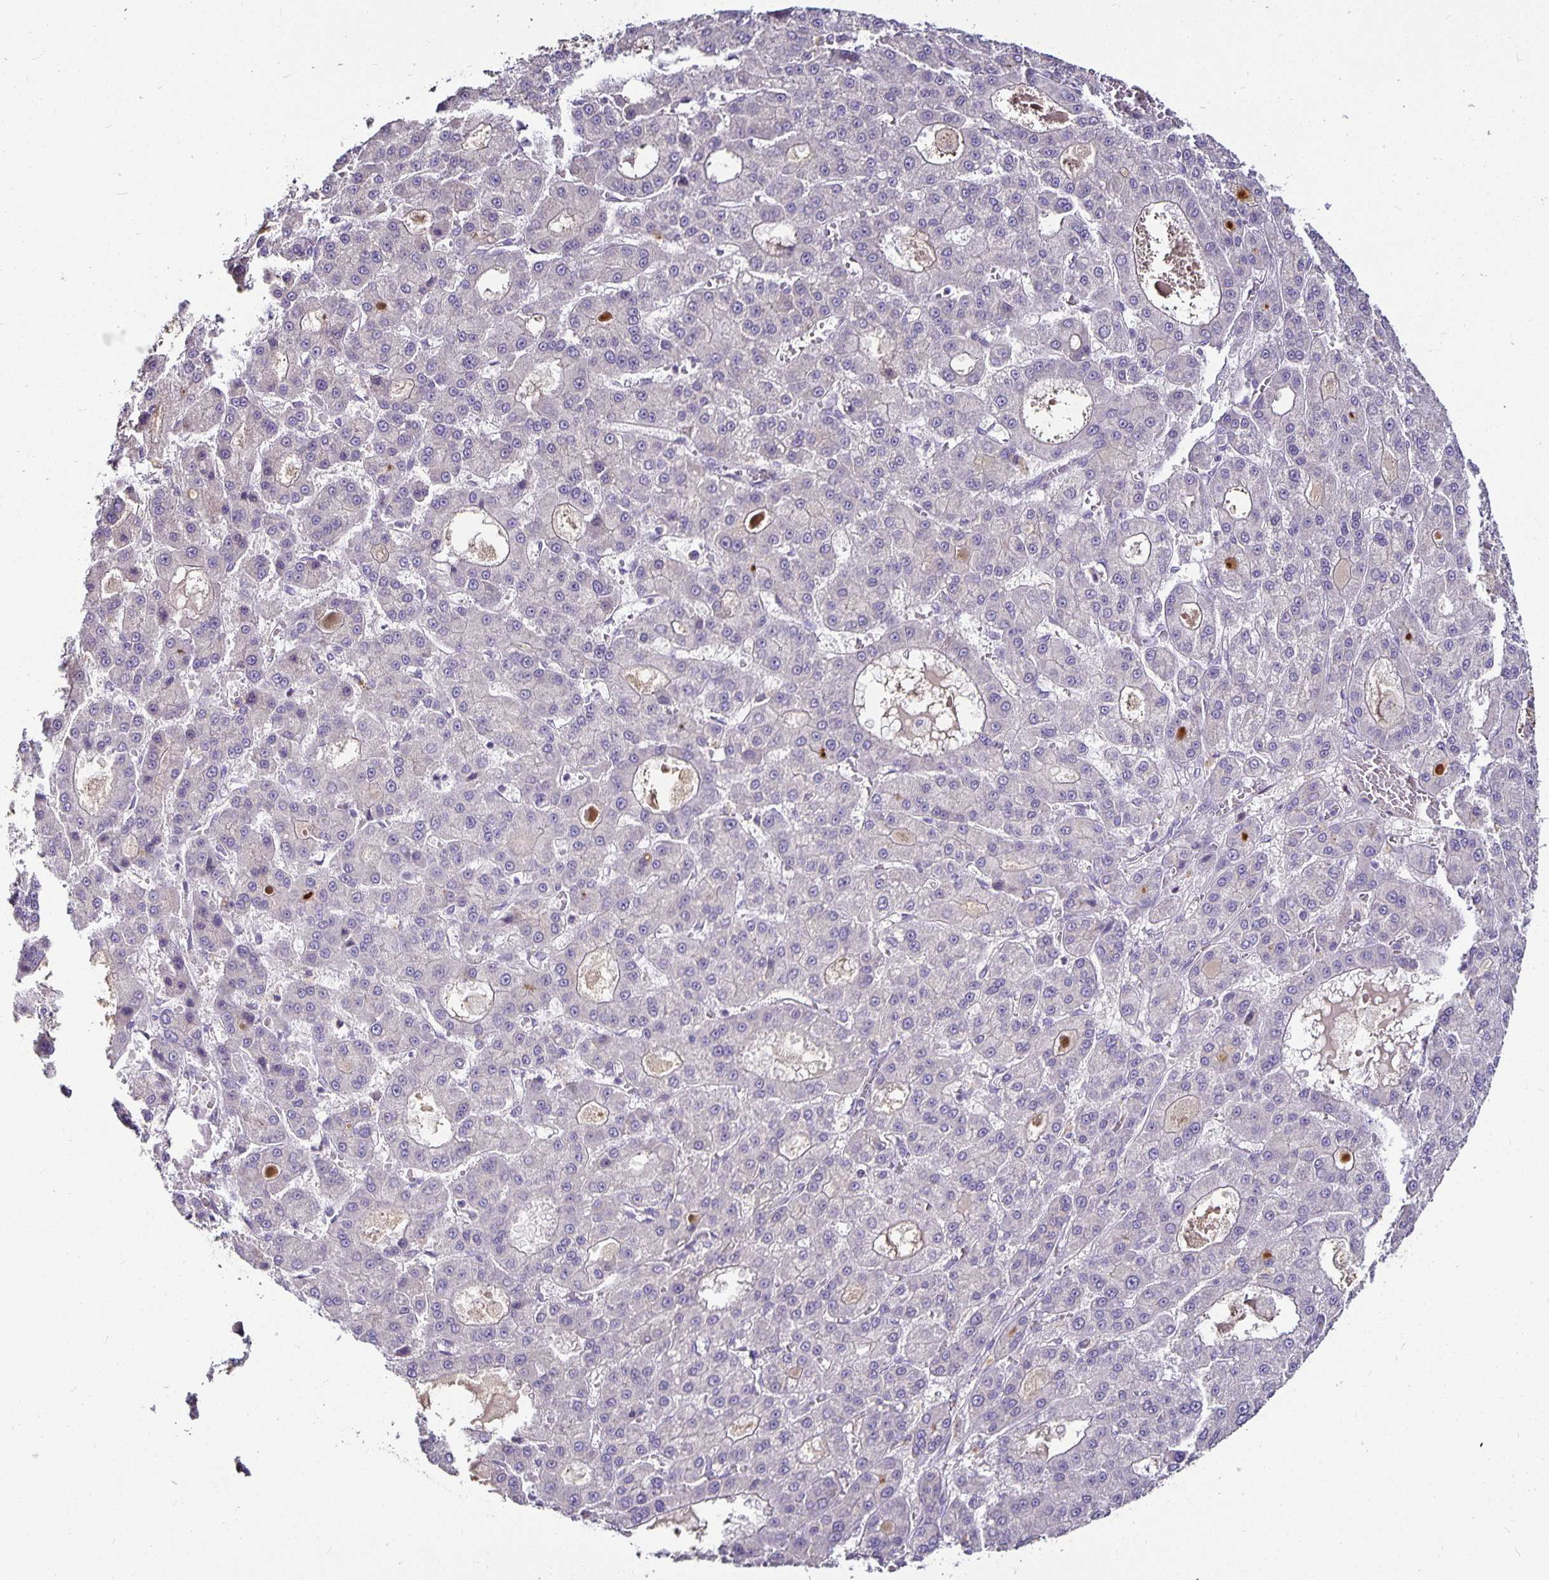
{"staining": {"intensity": "negative", "quantity": "none", "location": "none"}, "tissue": "liver cancer", "cell_type": "Tumor cells", "image_type": "cancer", "snomed": [{"axis": "morphology", "description": "Carcinoma, Hepatocellular, NOS"}, {"axis": "topography", "description": "Liver"}], "caption": "Immunohistochemical staining of liver cancer exhibits no significant staining in tumor cells.", "gene": "CA12", "patient": {"sex": "male", "age": 70}}